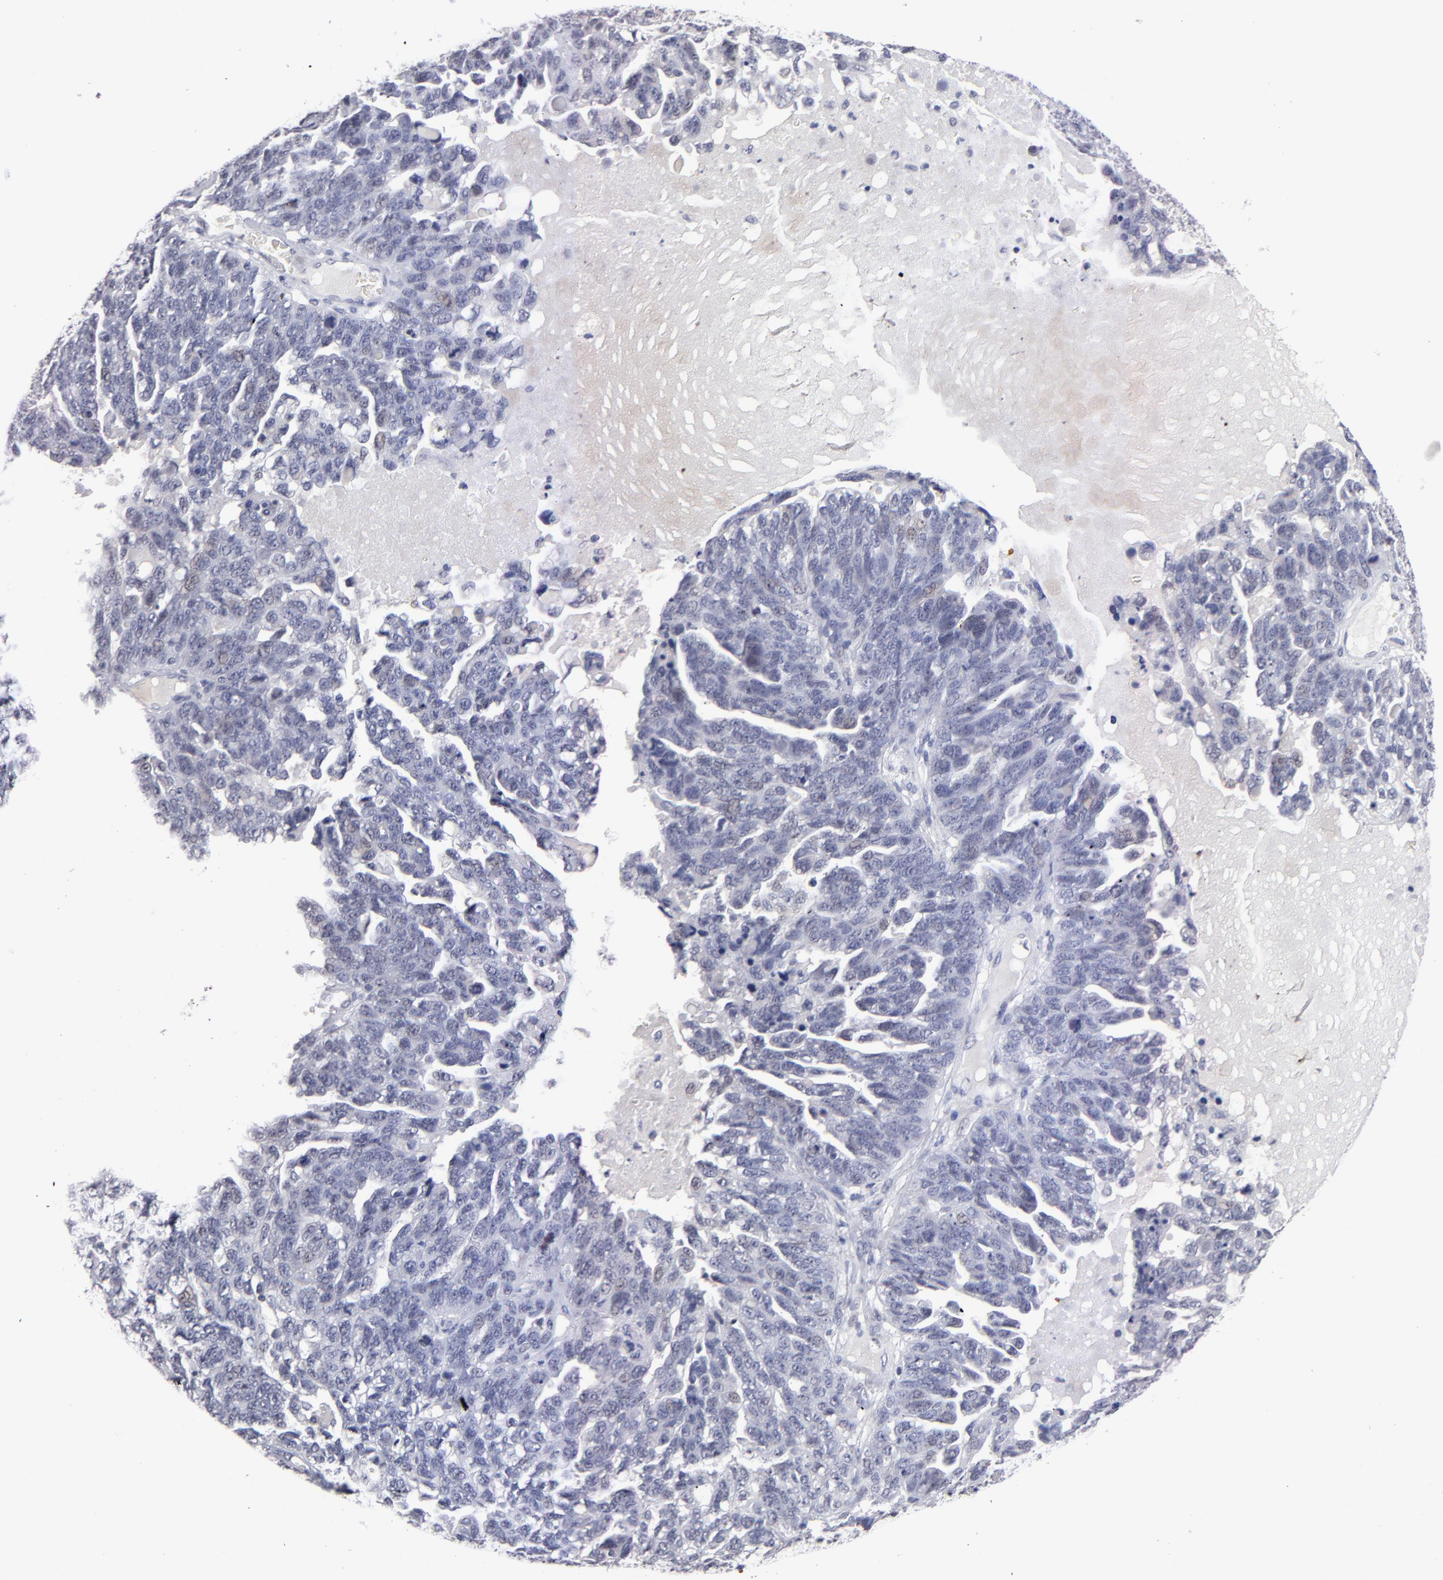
{"staining": {"intensity": "weak", "quantity": "<25%", "location": "nuclear"}, "tissue": "ovarian cancer", "cell_type": "Tumor cells", "image_type": "cancer", "snomed": [{"axis": "morphology", "description": "Cystadenocarcinoma, serous, NOS"}, {"axis": "topography", "description": "Ovary"}], "caption": "This is an IHC histopathology image of ovarian serous cystadenocarcinoma. There is no expression in tumor cells.", "gene": "TEX11", "patient": {"sex": "female", "age": 71}}